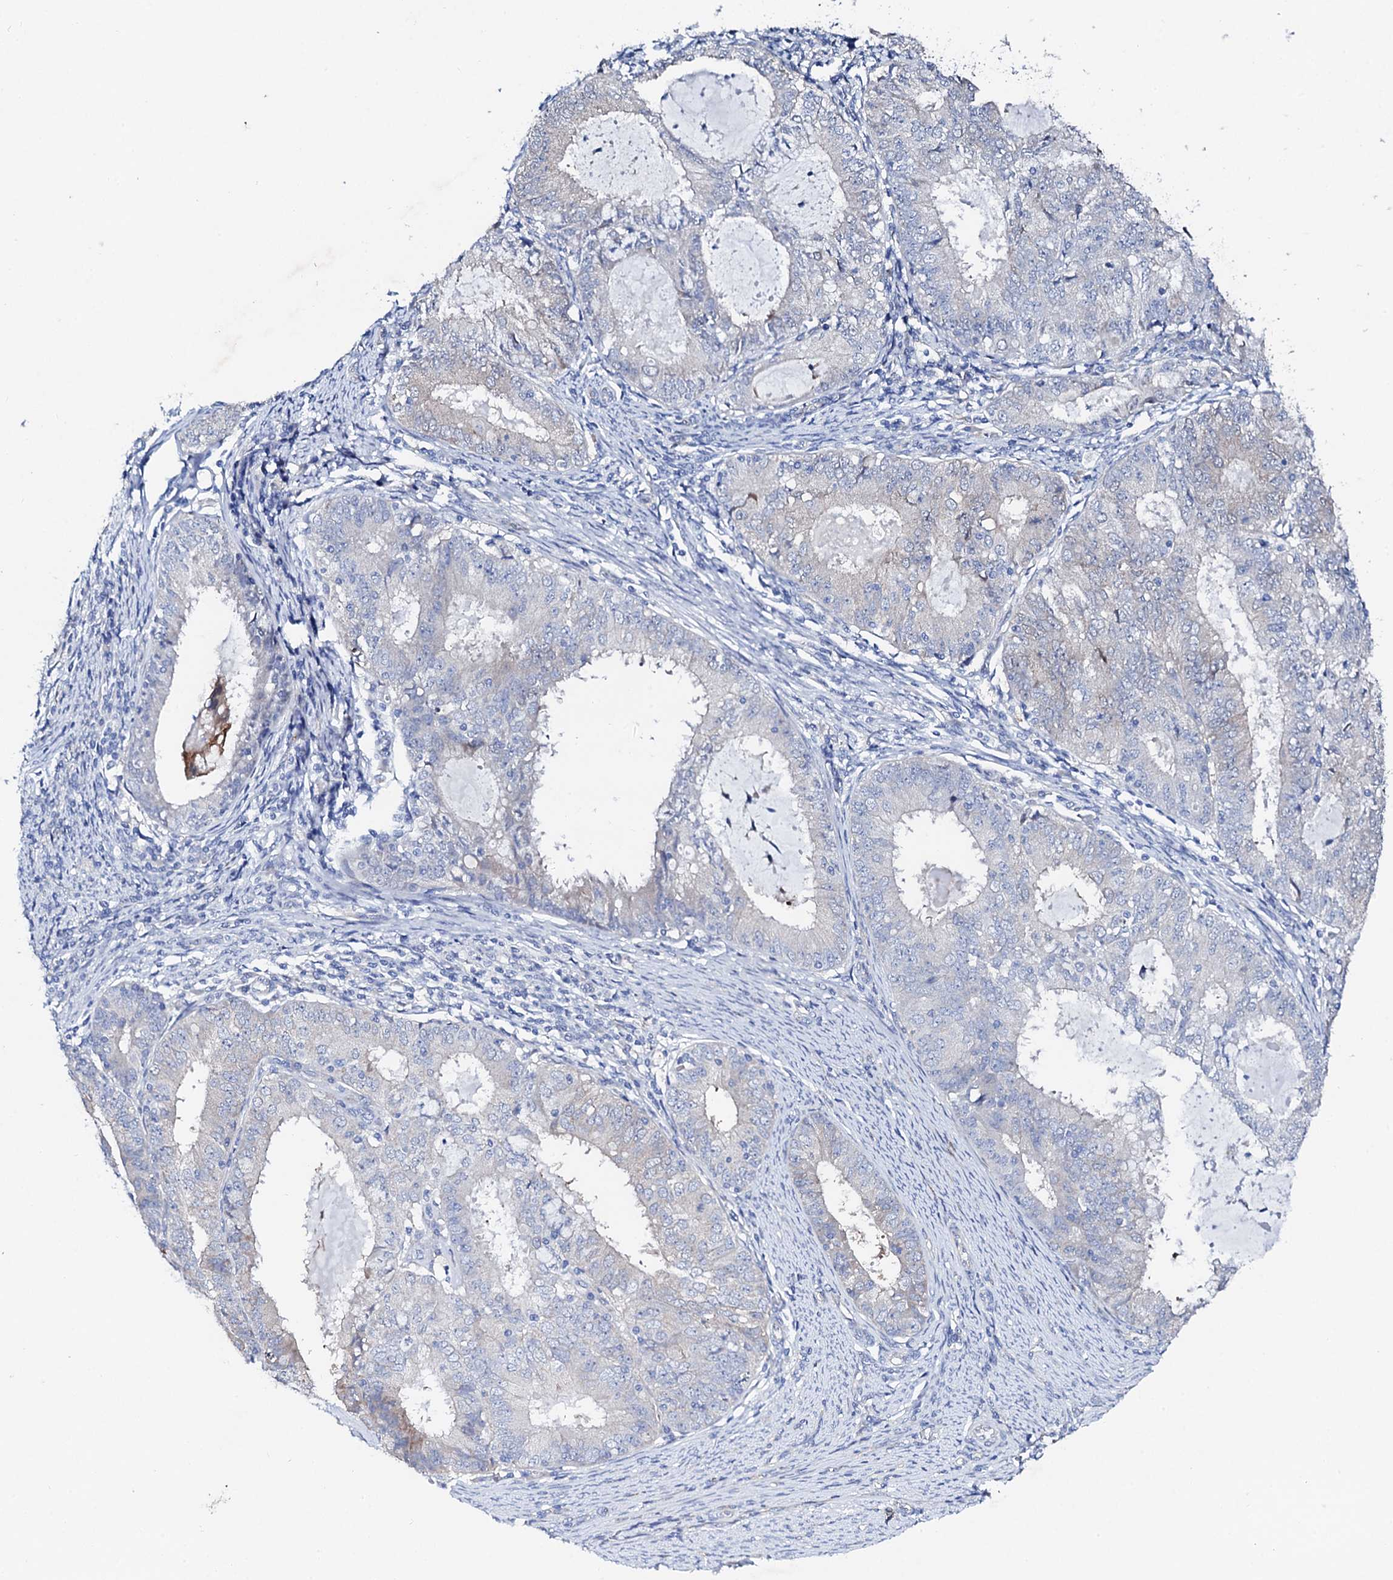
{"staining": {"intensity": "negative", "quantity": "none", "location": "none"}, "tissue": "endometrial cancer", "cell_type": "Tumor cells", "image_type": "cancer", "snomed": [{"axis": "morphology", "description": "Adenocarcinoma, NOS"}, {"axis": "topography", "description": "Endometrium"}], "caption": "A high-resolution photomicrograph shows IHC staining of adenocarcinoma (endometrial), which shows no significant expression in tumor cells.", "gene": "TRDN", "patient": {"sex": "female", "age": 57}}